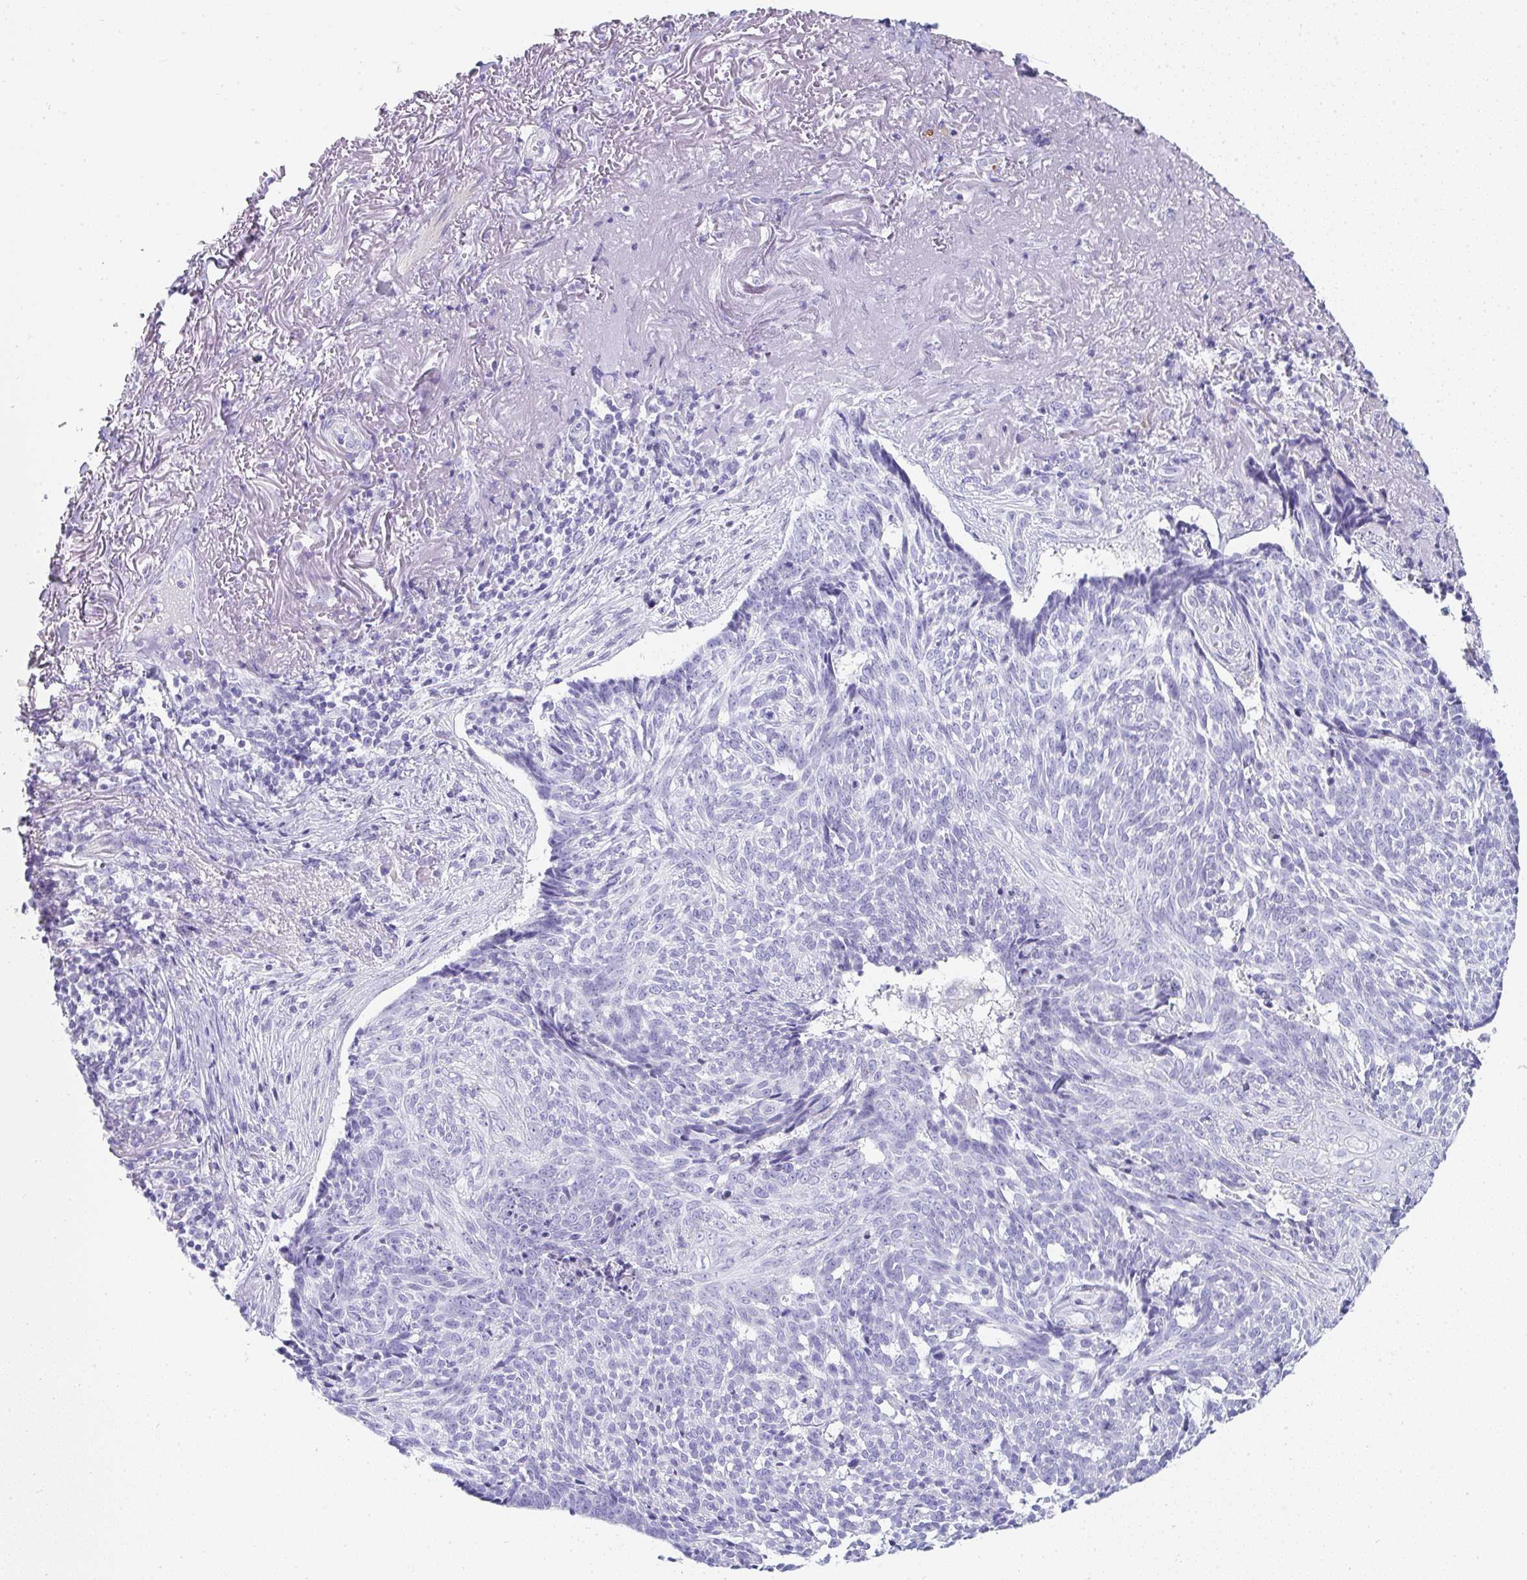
{"staining": {"intensity": "negative", "quantity": "none", "location": "none"}, "tissue": "skin cancer", "cell_type": "Tumor cells", "image_type": "cancer", "snomed": [{"axis": "morphology", "description": "Basal cell carcinoma"}, {"axis": "topography", "description": "Skin"}, {"axis": "topography", "description": "Skin of face"}], "caption": "IHC of human skin basal cell carcinoma shows no positivity in tumor cells.", "gene": "PRND", "patient": {"sex": "female", "age": 95}}